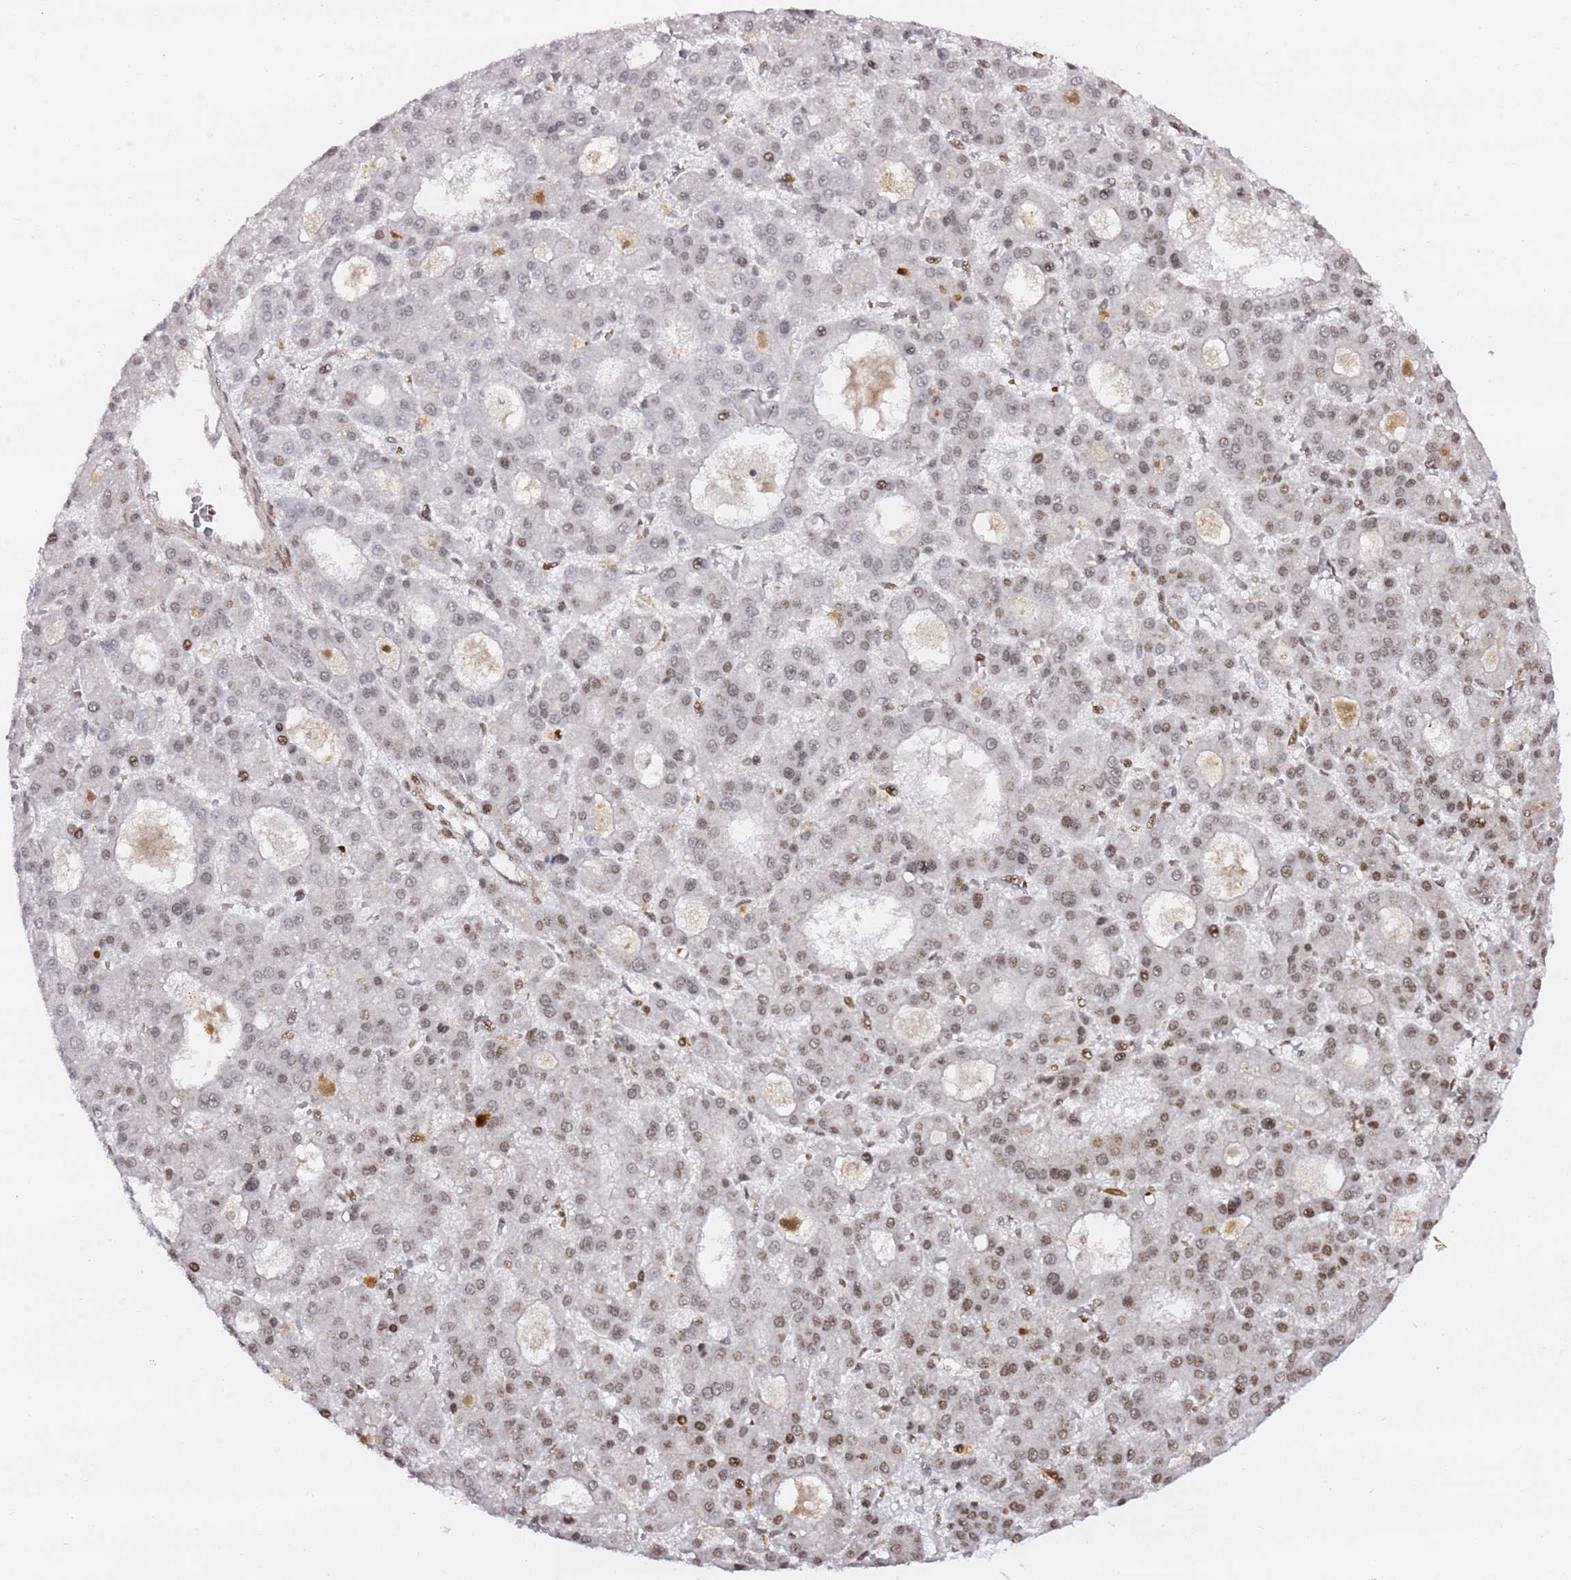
{"staining": {"intensity": "moderate", "quantity": "<25%", "location": "nuclear"}, "tissue": "liver cancer", "cell_type": "Tumor cells", "image_type": "cancer", "snomed": [{"axis": "morphology", "description": "Carcinoma, Hepatocellular, NOS"}, {"axis": "topography", "description": "Liver"}], "caption": "Immunohistochemical staining of human hepatocellular carcinoma (liver) displays low levels of moderate nuclear protein staining in approximately <25% of tumor cells. The protein is stained brown, and the nuclei are stained in blue (DAB IHC with brightfield microscopy, high magnification).", "gene": "GBP2", "patient": {"sex": "male", "age": 70}}